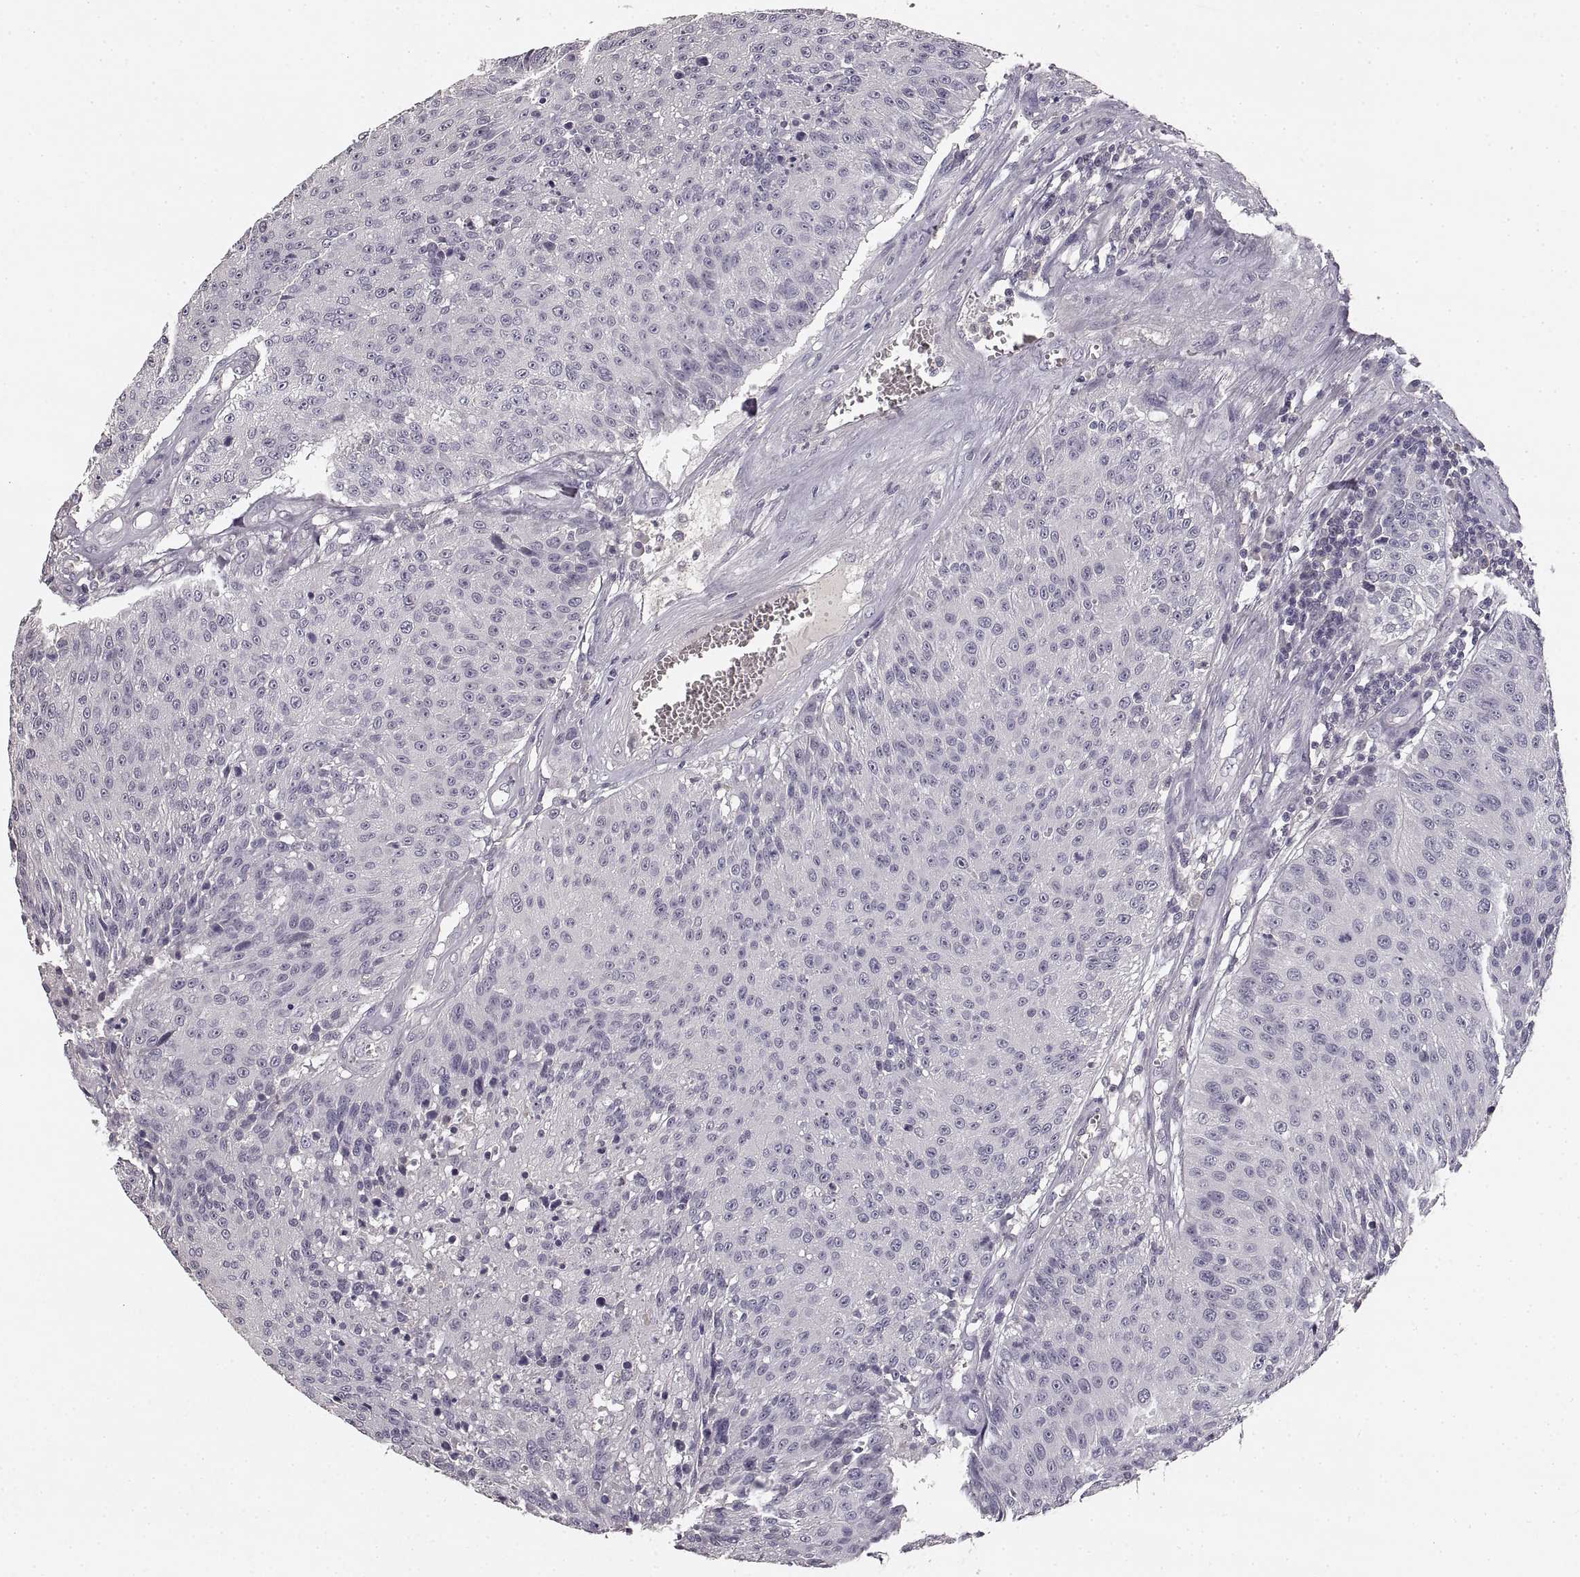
{"staining": {"intensity": "negative", "quantity": "none", "location": "none"}, "tissue": "urothelial cancer", "cell_type": "Tumor cells", "image_type": "cancer", "snomed": [{"axis": "morphology", "description": "Urothelial carcinoma, NOS"}, {"axis": "topography", "description": "Urinary bladder"}], "caption": "A high-resolution image shows immunohistochemistry staining of transitional cell carcinoma, which displays no significant positivity in tumor cells. Brightfield microscopy of immunohistochemistry (IHC) stained with DAB (brown) and hematoxylin (blue), captured at high magnification.", "gene": "RUNDC3A", "patient": {"sex": "male", "age": 55}}